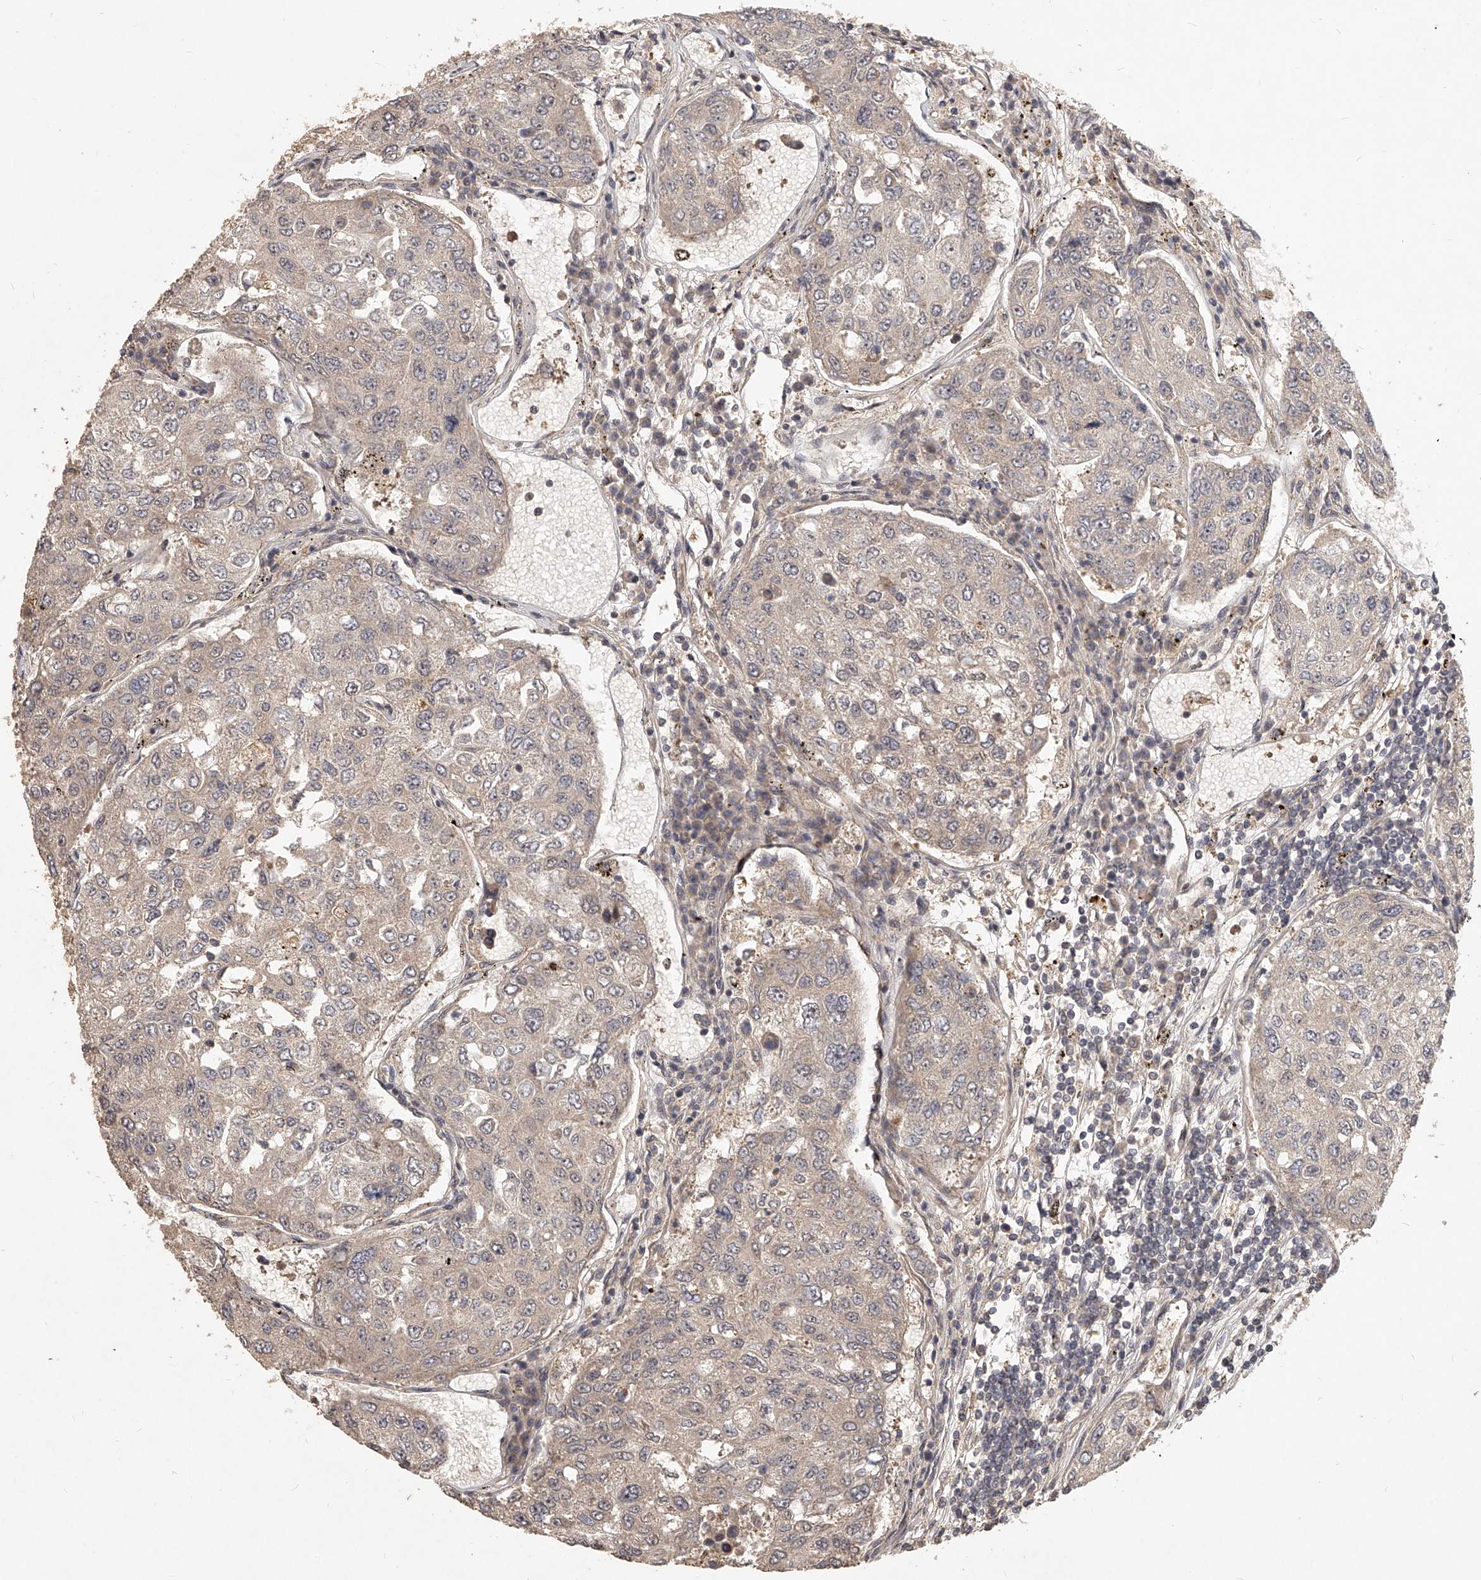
{"staining": {"intensity": "weak", "quantity": "<25%", "location": "cytoplasmic/membranous"}, "tissue": "urothelial cancer", "cell_type": "Tumor cells", "image_type": "cancer", "snomed": [{"axis": "morphology", "description": "Urothelial carcinoma, High grade"}, {"axis": "topography", "description": "Lymph node"}, {"axis": "topography", "description": "Urinary bladder"}], "caption": "High-grade urothelial carcinoma was stained to show a protein in brown. There is no significant expression in tumor cells.", "gene": "SLC37A1", "patient": {"sex": "male", "age": 51}}